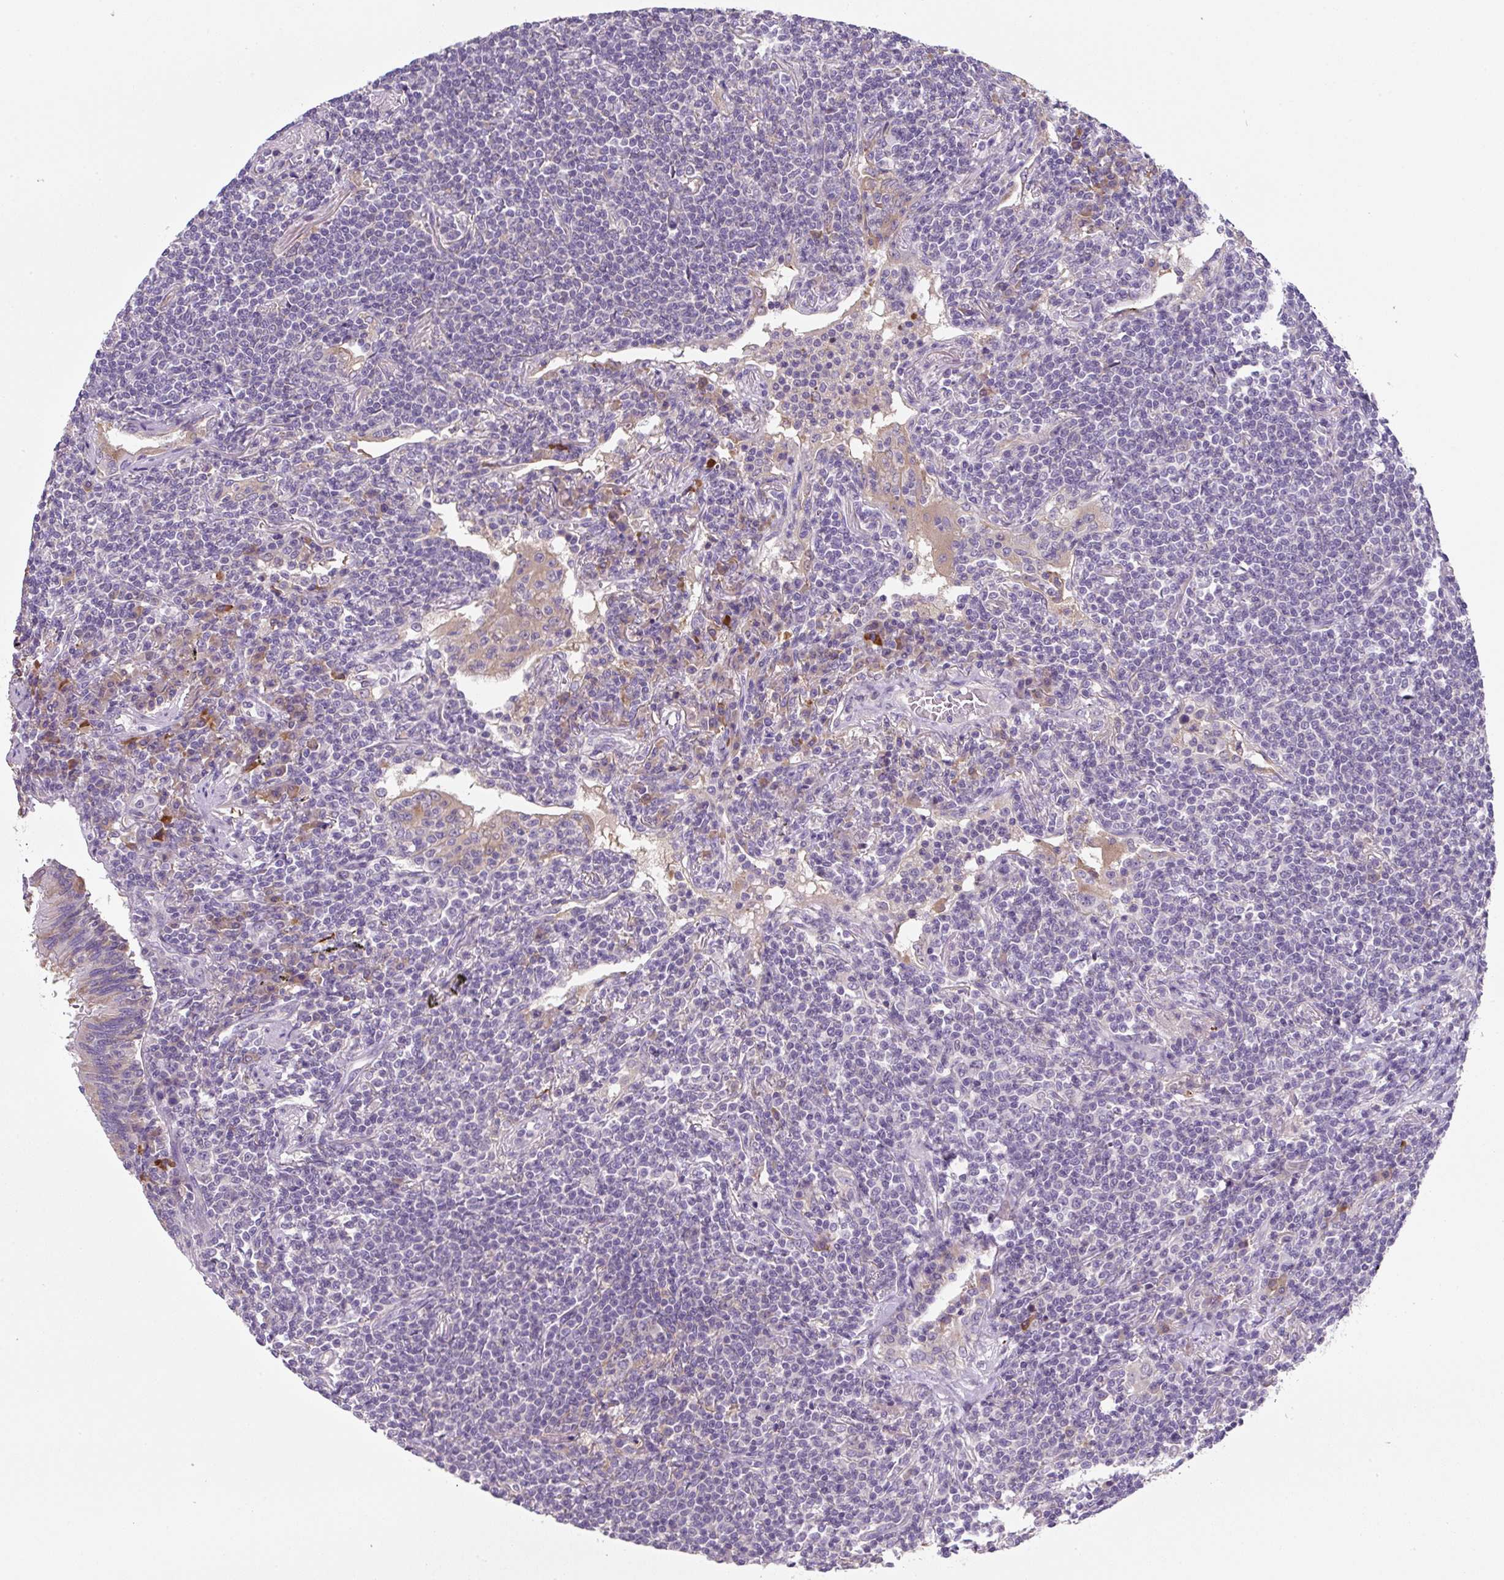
{"staining": {"intensity": "negative", "quantity": "none", "location": "none"}, "tissue": "lymphoma", "cell_type": "Tumor cells", "image_type": "cancer", "snomed": [{"axis": "morphology", "description": "Malignant lymphoma, non-Hodgkin's type, Low grade"}, {"axis": "topography", "description": "Lung"}], "caption": "Immunohistochemical staining of malignant lymphoma, non-Hodgkin's type (low-grade) demonstrates no significant expression in tumor cells.", "gene": "FZD5", "patient": {"sex": "female", "age": 71}}